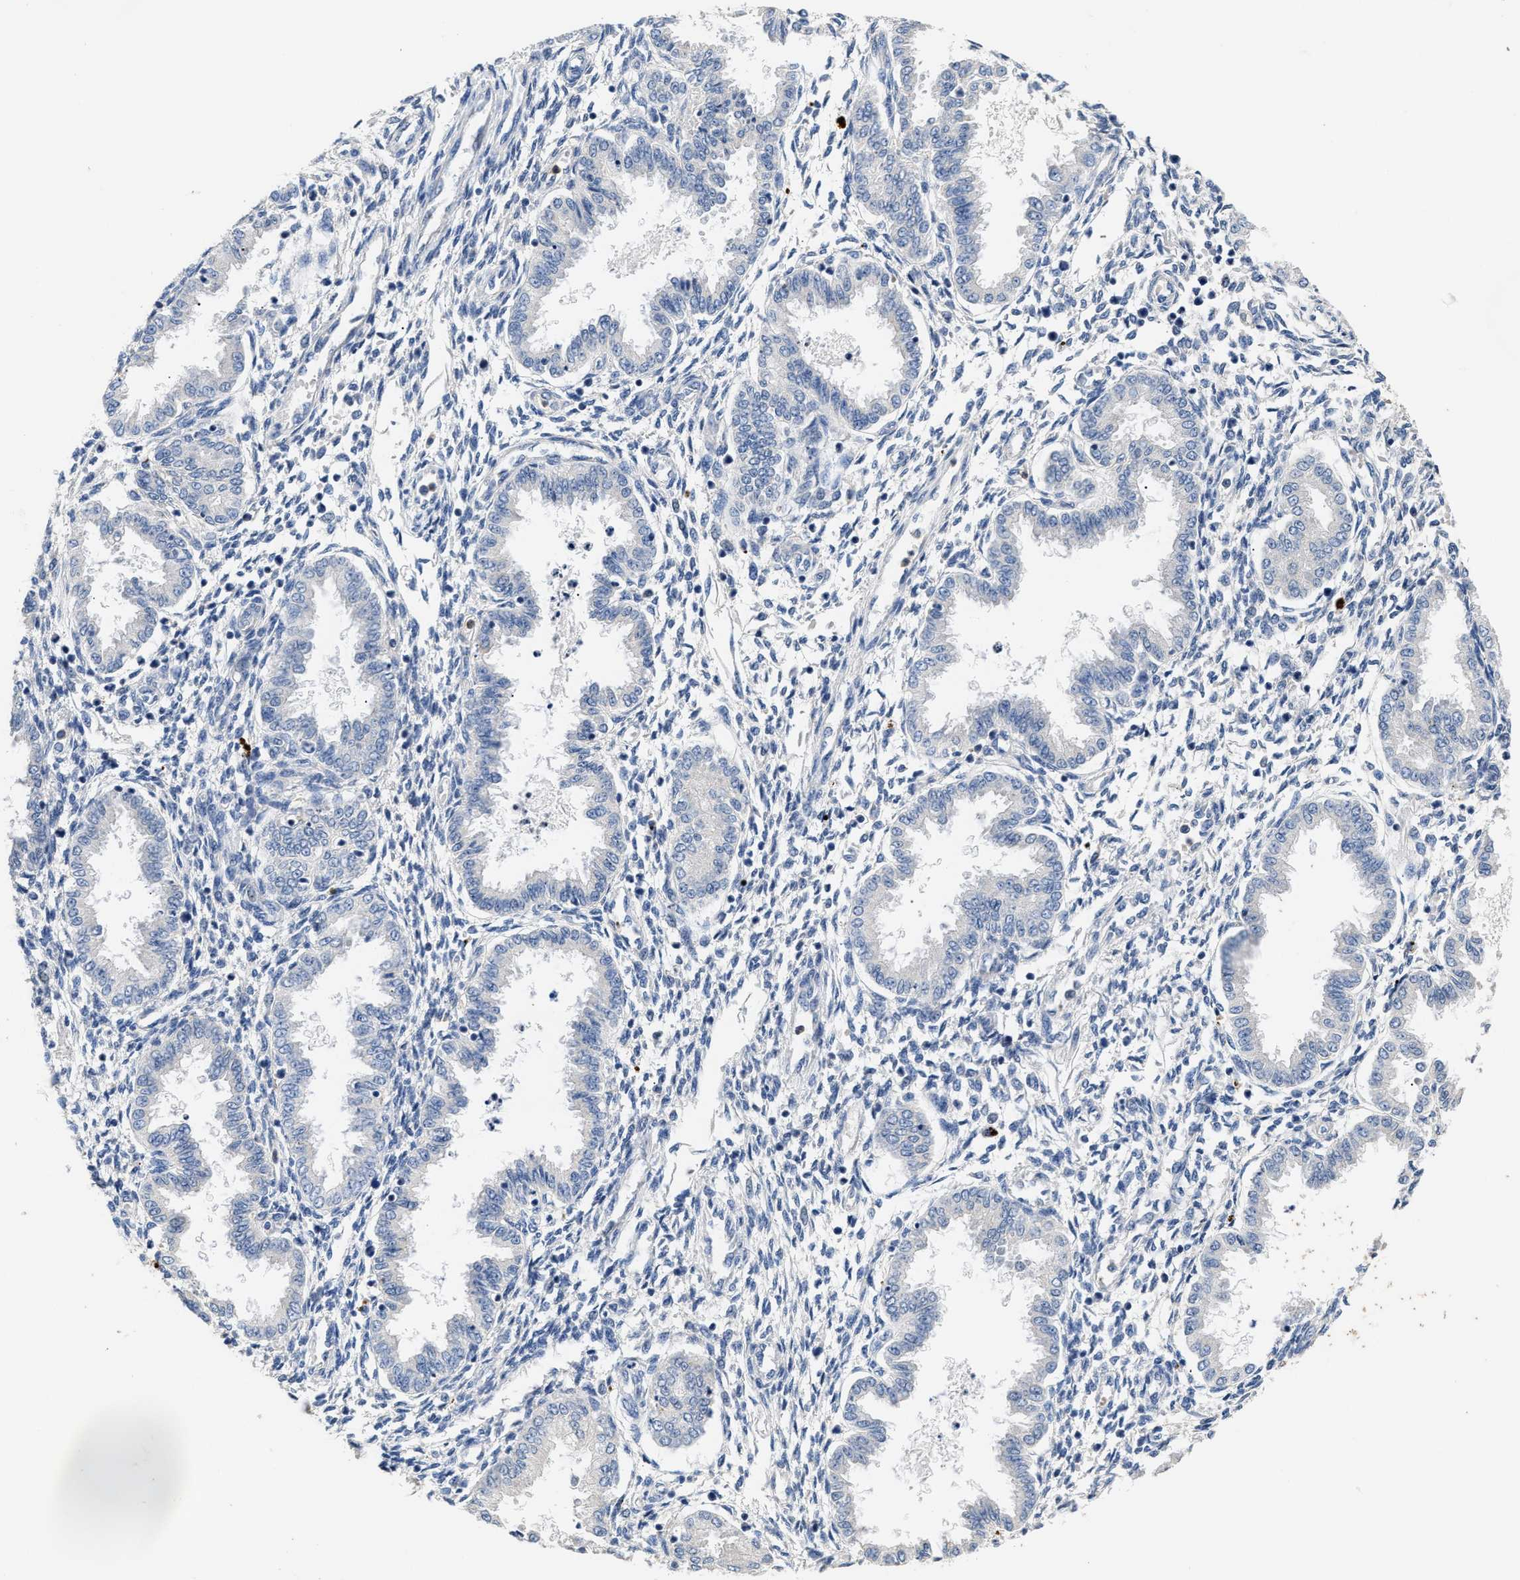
{"staining": {"intensity": "negative", "quantity": "none", "location": "none"}, "tissue": "endometrium", "cell_type": "Cells in endometrial stroma", "image_type": "normal", "snomed": [{"axis": "morphology", "description": "Normal tissue, NOS"}, {"axis": "topography", "description": "Endometrium"}], "caption": "IHC of unremarkable human endometrium reveals no staining in cells in endometrial stroma. (DAB IHC, high magnification).", "gene": "CCDC171", "patient": {"sex": "female", "age": 33}}